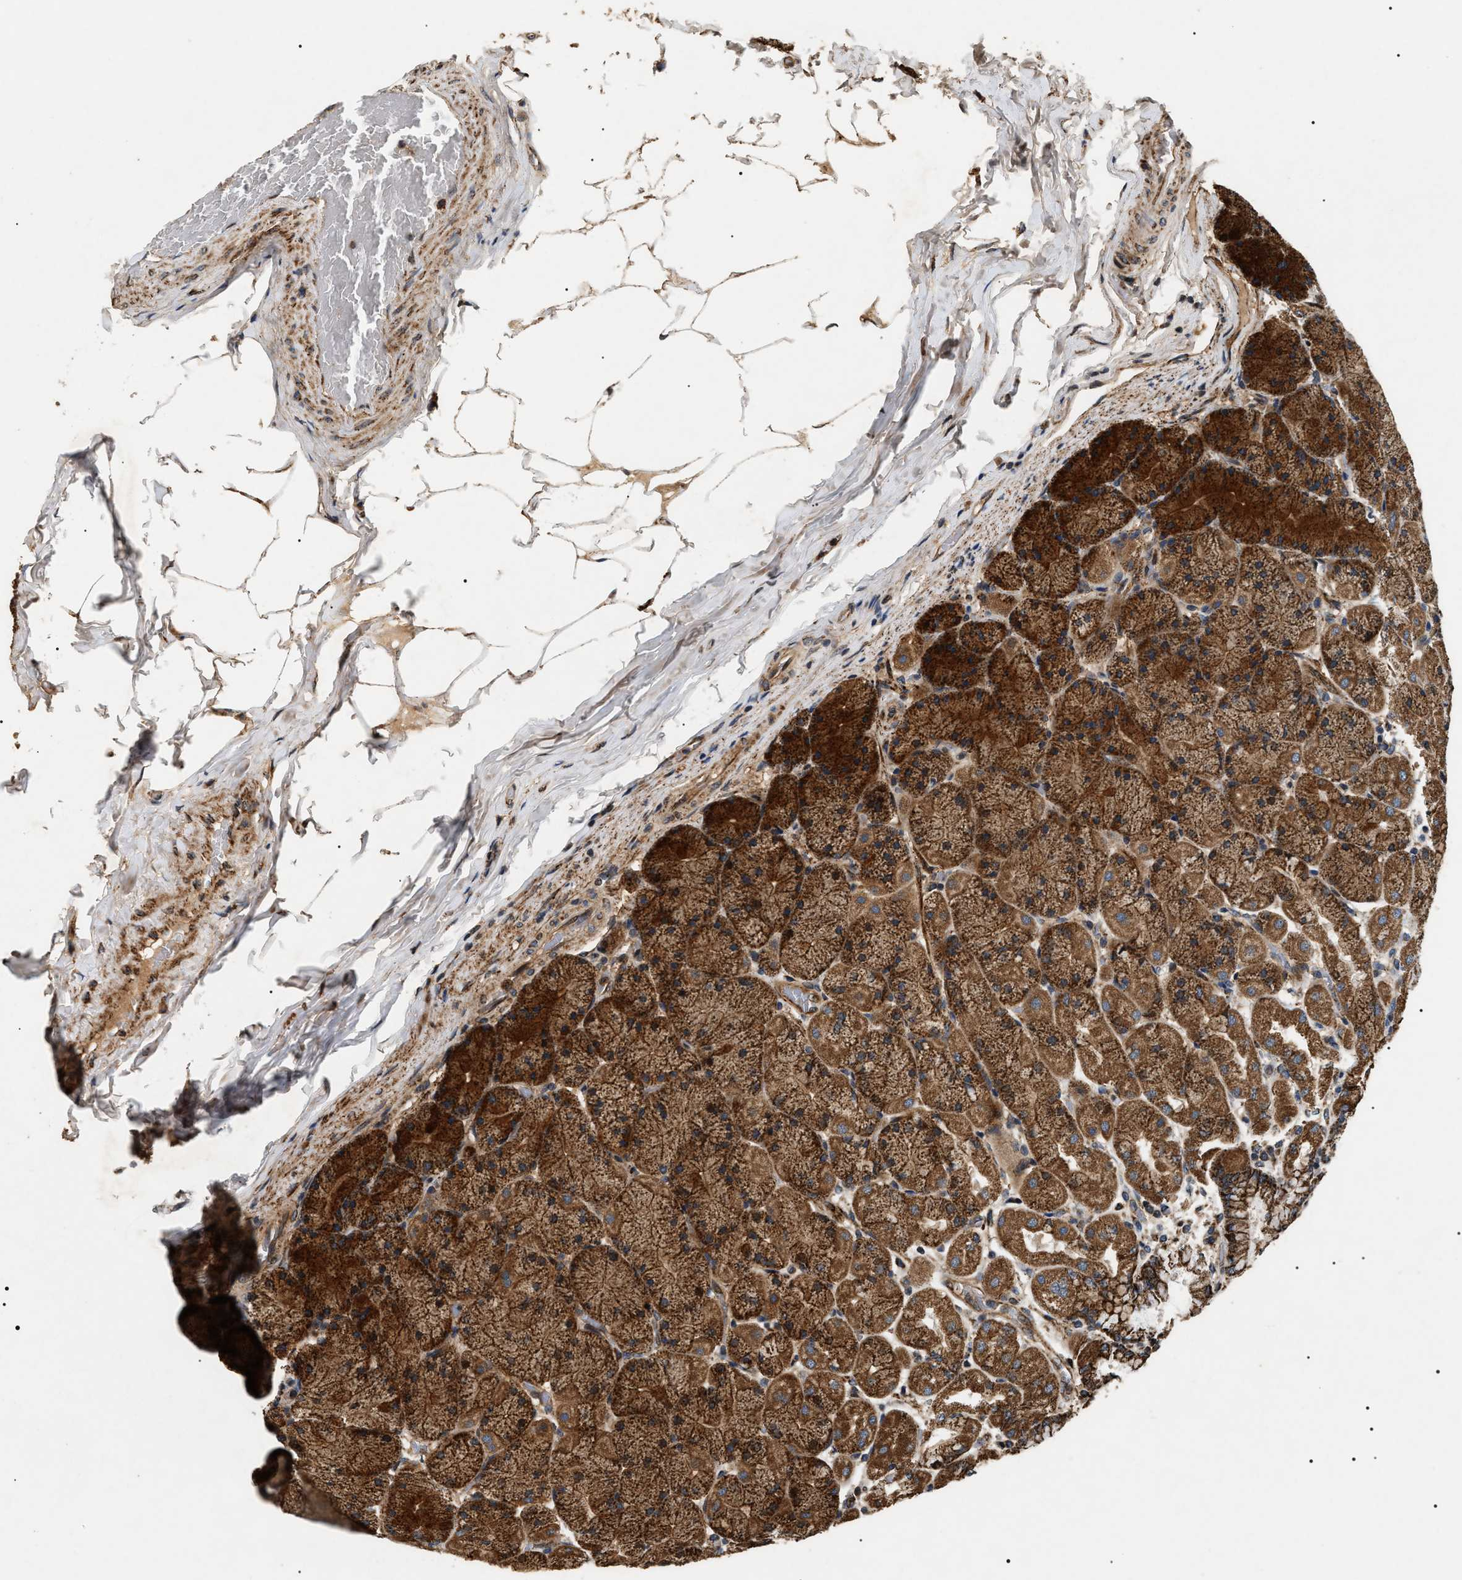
{"staining": {"intensity": "strong", "quantity": ">75%", "location": "cytoplasmic/membranous"}, "tissue": "stomach", "cell_type": "Glandular cells", "image_type": "normal", "snomed": [{"axis": "morphology", "description": "Normal tissue, NOS"}, {"axis": "topography", "description": "Stomach, upper"}], "caption": "IHC image of unremarkable stomach: human stomach stained using IHC shows high levels of strong protein expression localized specifically in the cytoplasmic/membranous of glandular cells, appearing as a cytoplasmic/membranous brown color.", "gene": "ZBTB26", "patient": {"sex": "female", "age": 56}}